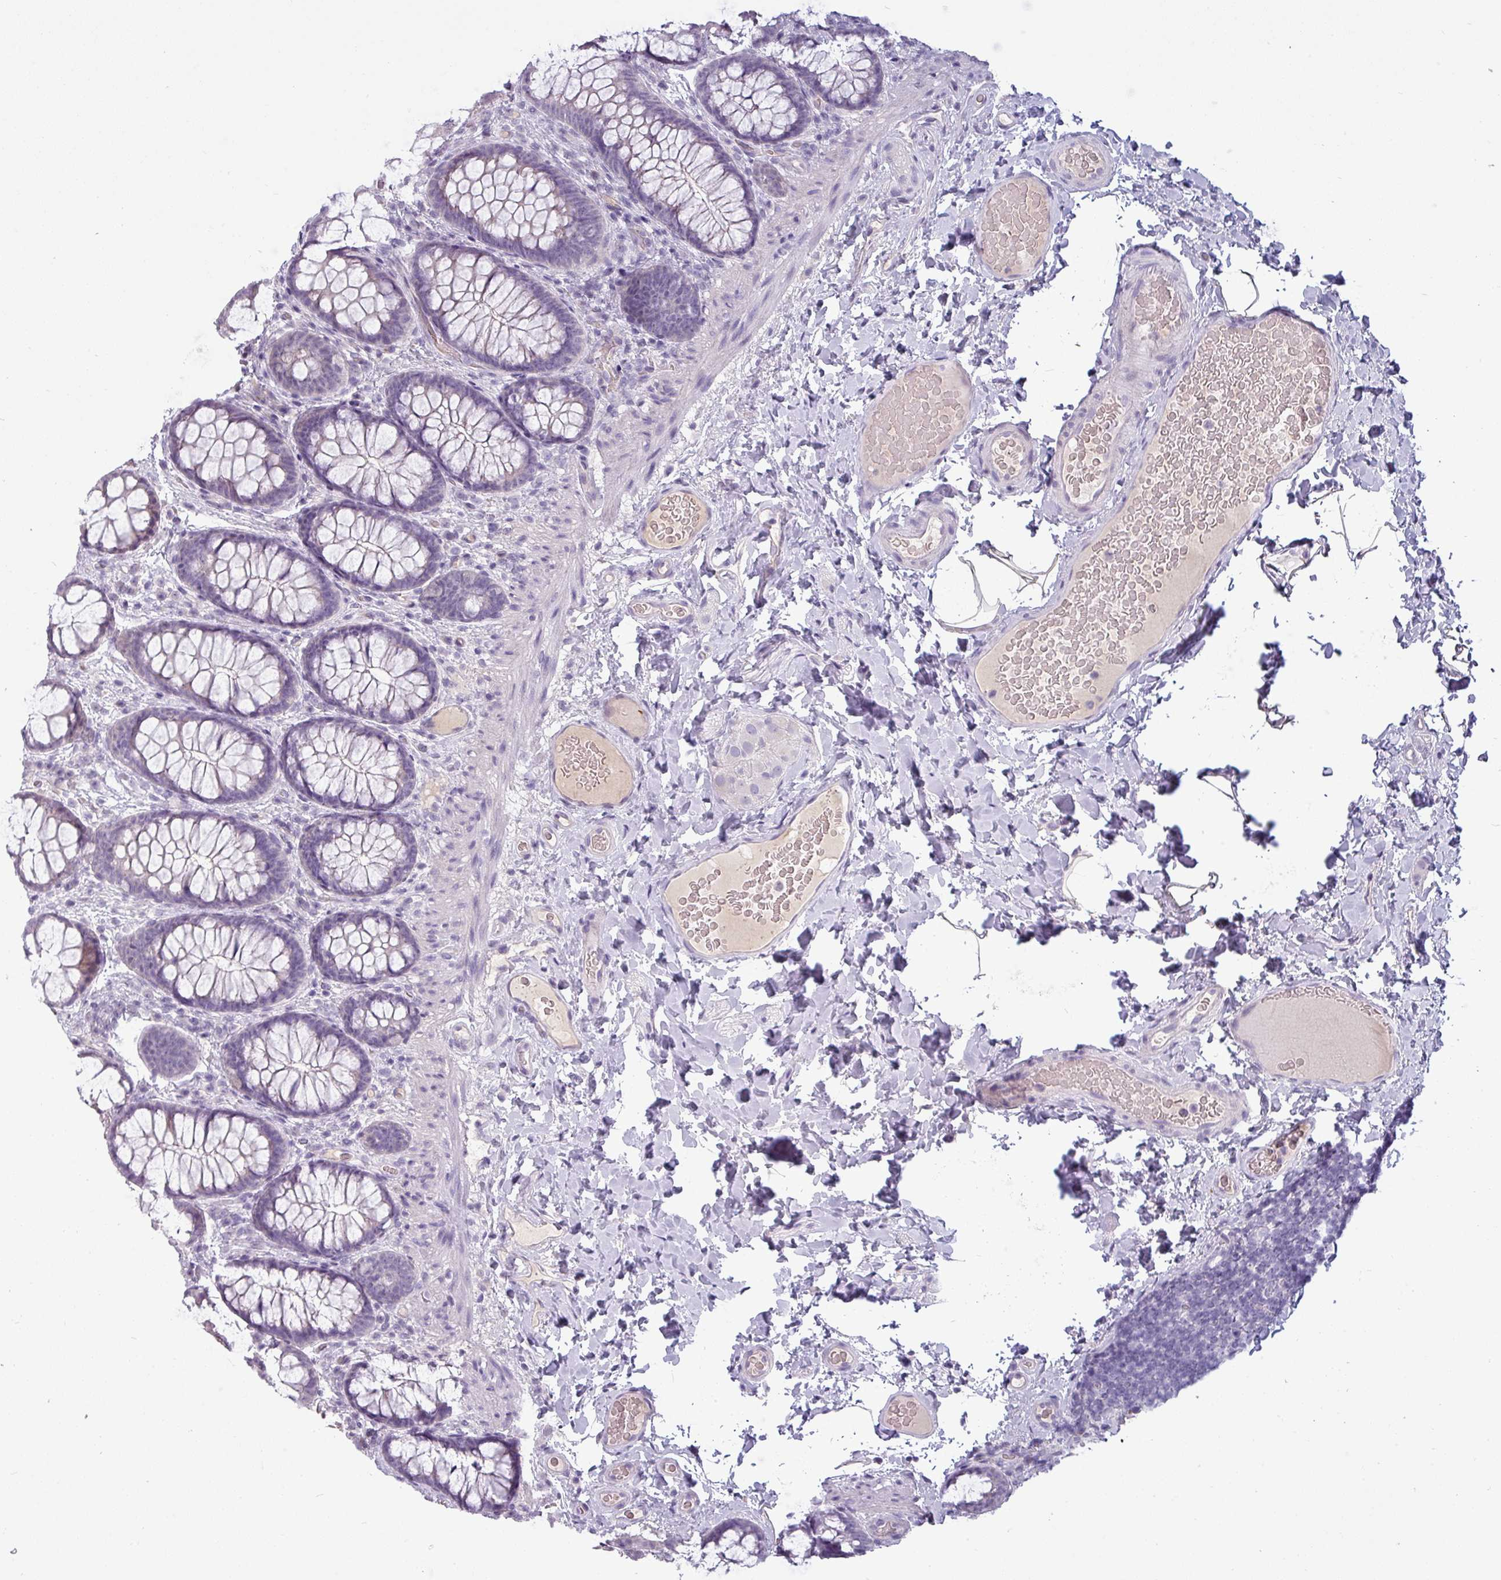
{"staining": {"intensity": "negative", "quantity": "none", "location": "none"}, "tissue": "colon", "cell_type": "Endothelial cells", "image_type": "normal", "snomed": [{"axis": "morphology", "description": "Normal tissue, NOS"}, {"axis": "topography", "description": "Colon"}], "caption": "This is an IHC photomicrograph of benign human colon. There is no staining in endothelial cells.", "gene": "SLC26A9", "patient": {"sex": "male", "age": 46}}